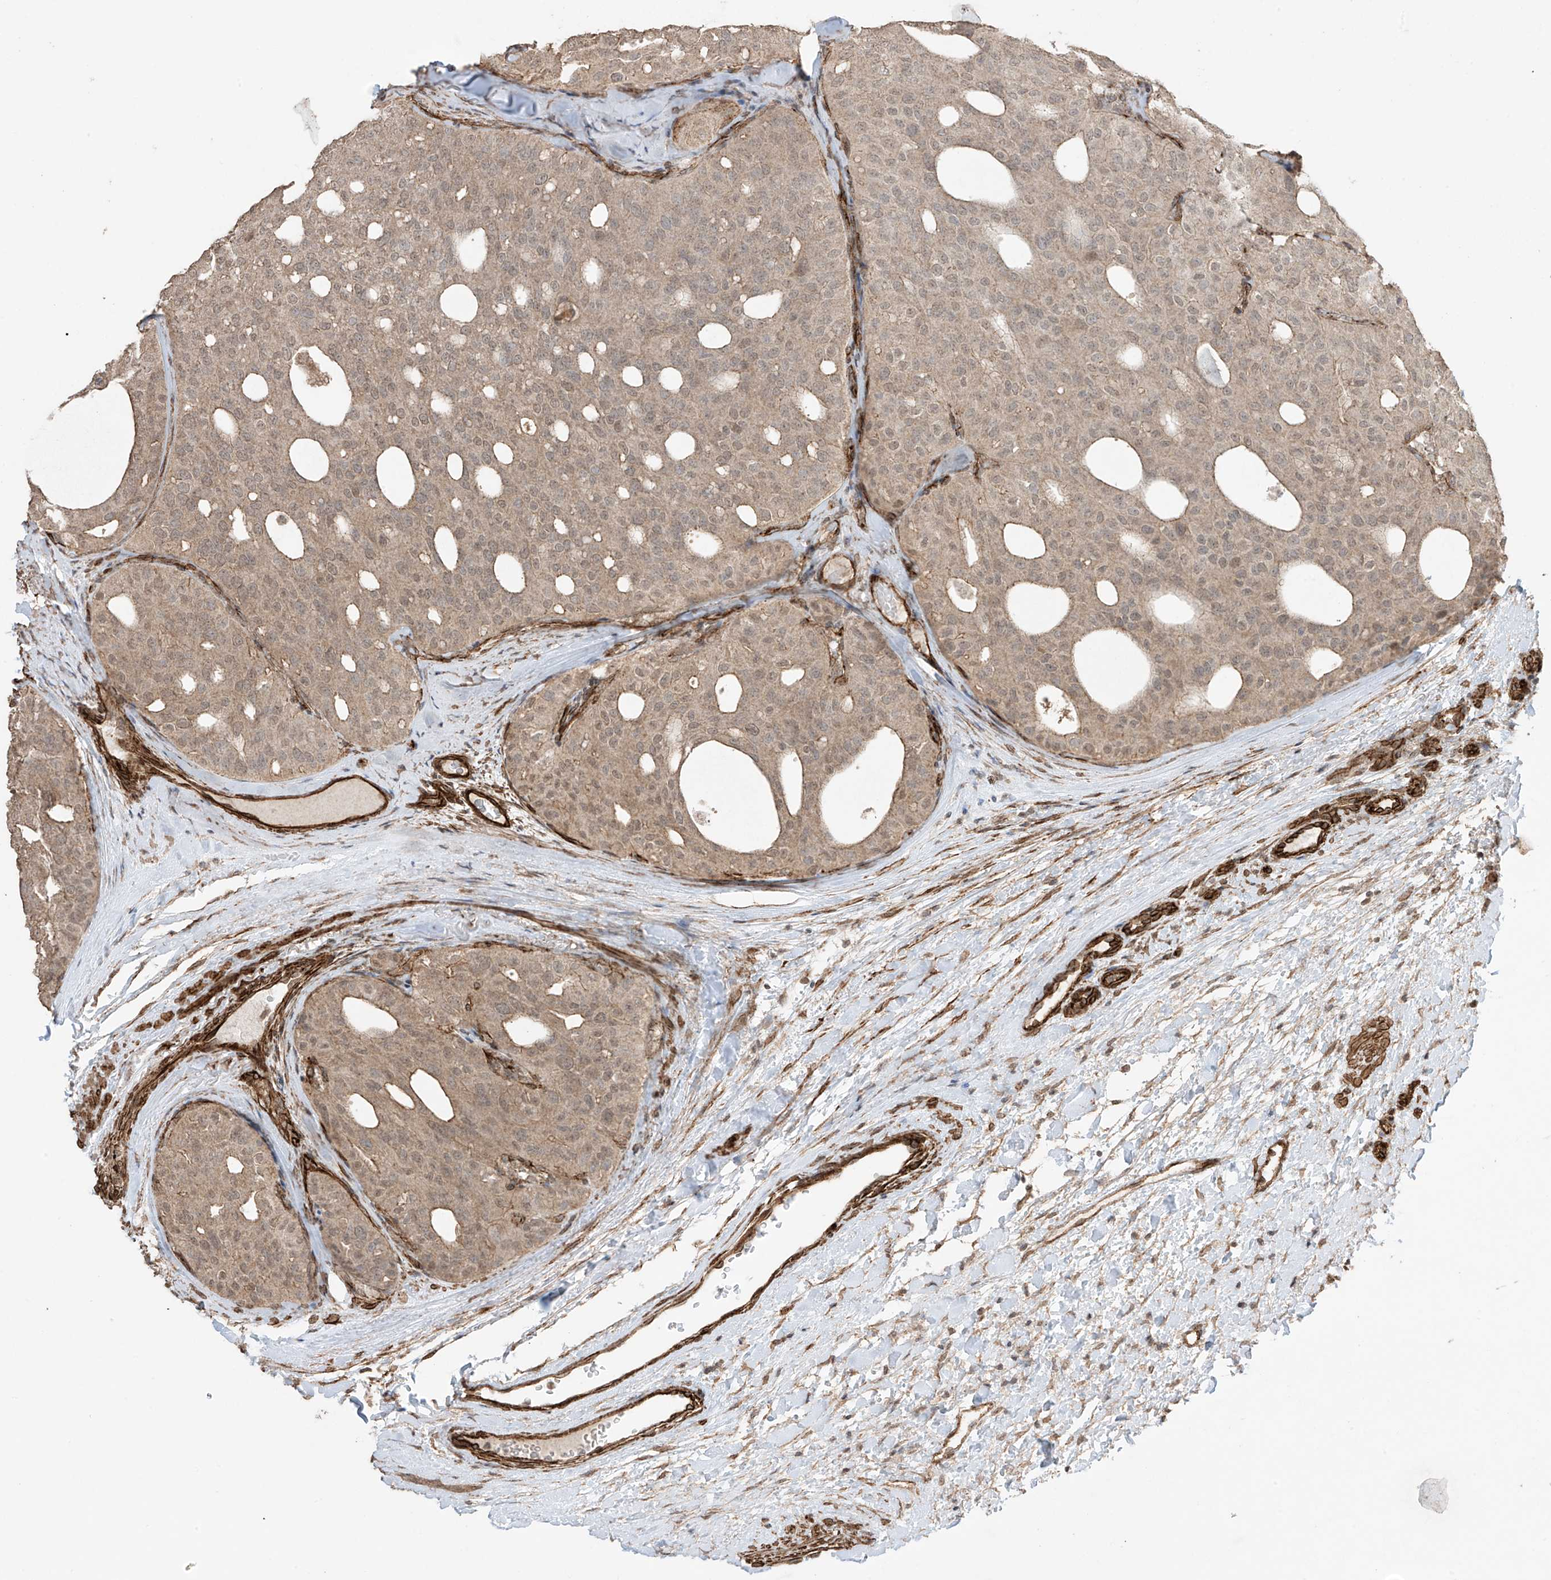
{"staining": {"intensity": "weak", "quantity": ">75%", "location": "cytoplasmic/membranous,nuclear"}, "tissue": "thyroid cancer", "cell_type": "Tumor cells", "image_type": "cancer", "snomed": [{"axis": "morphology", "description": "Follicular adenoma carcinoma, NOS"}, {"axis": "topography", "description": "Thyroid gland"}], "caption": "Weak cytoplasmic/membranous and nuclear staining is identified in approximately >75% of tumor cells in thyroid cancer.", "gene": "TTLL5", "patient": {"sex": "male", "age": 75}}